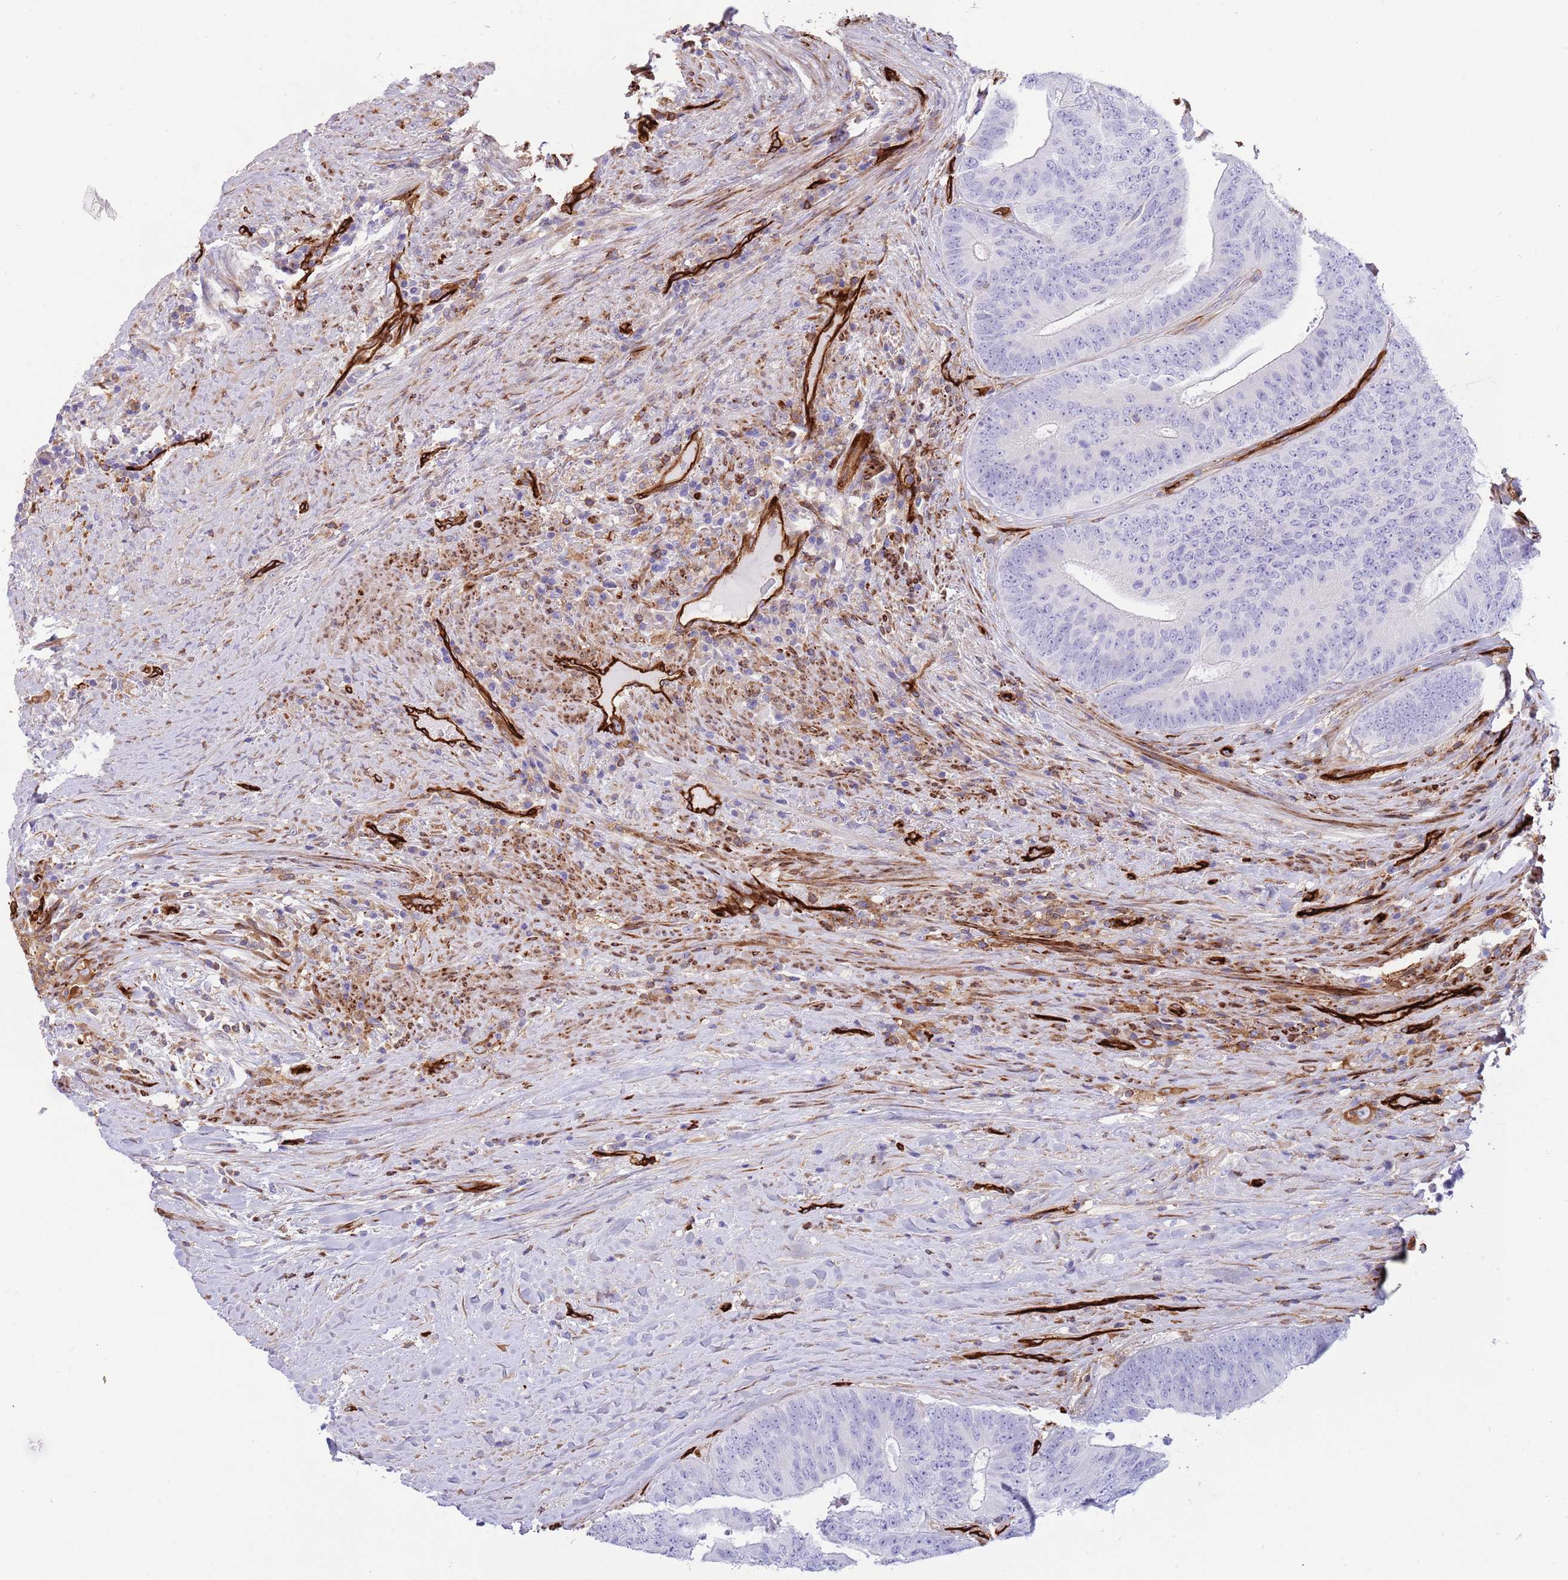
{"staining": {"intensity": "negative", "quantity": "none", "location": "none"}, "tissue": "colorectal cancer", "cell_type": "Tumor cells", "image_type": "cancer", "snomed": [{"axis": "morphology", "description": "Adenocarcinoma, NOS"}, {"axis": "topography", "description": "Rectum"}], "caption": "This is an immunohistochemistry (IHC) image of human adenocarcinoma (colorectal). There is no positivity in tumor cells.", "gene": "KBTBD7", "patient": {"sex": "male", "age": 72}}